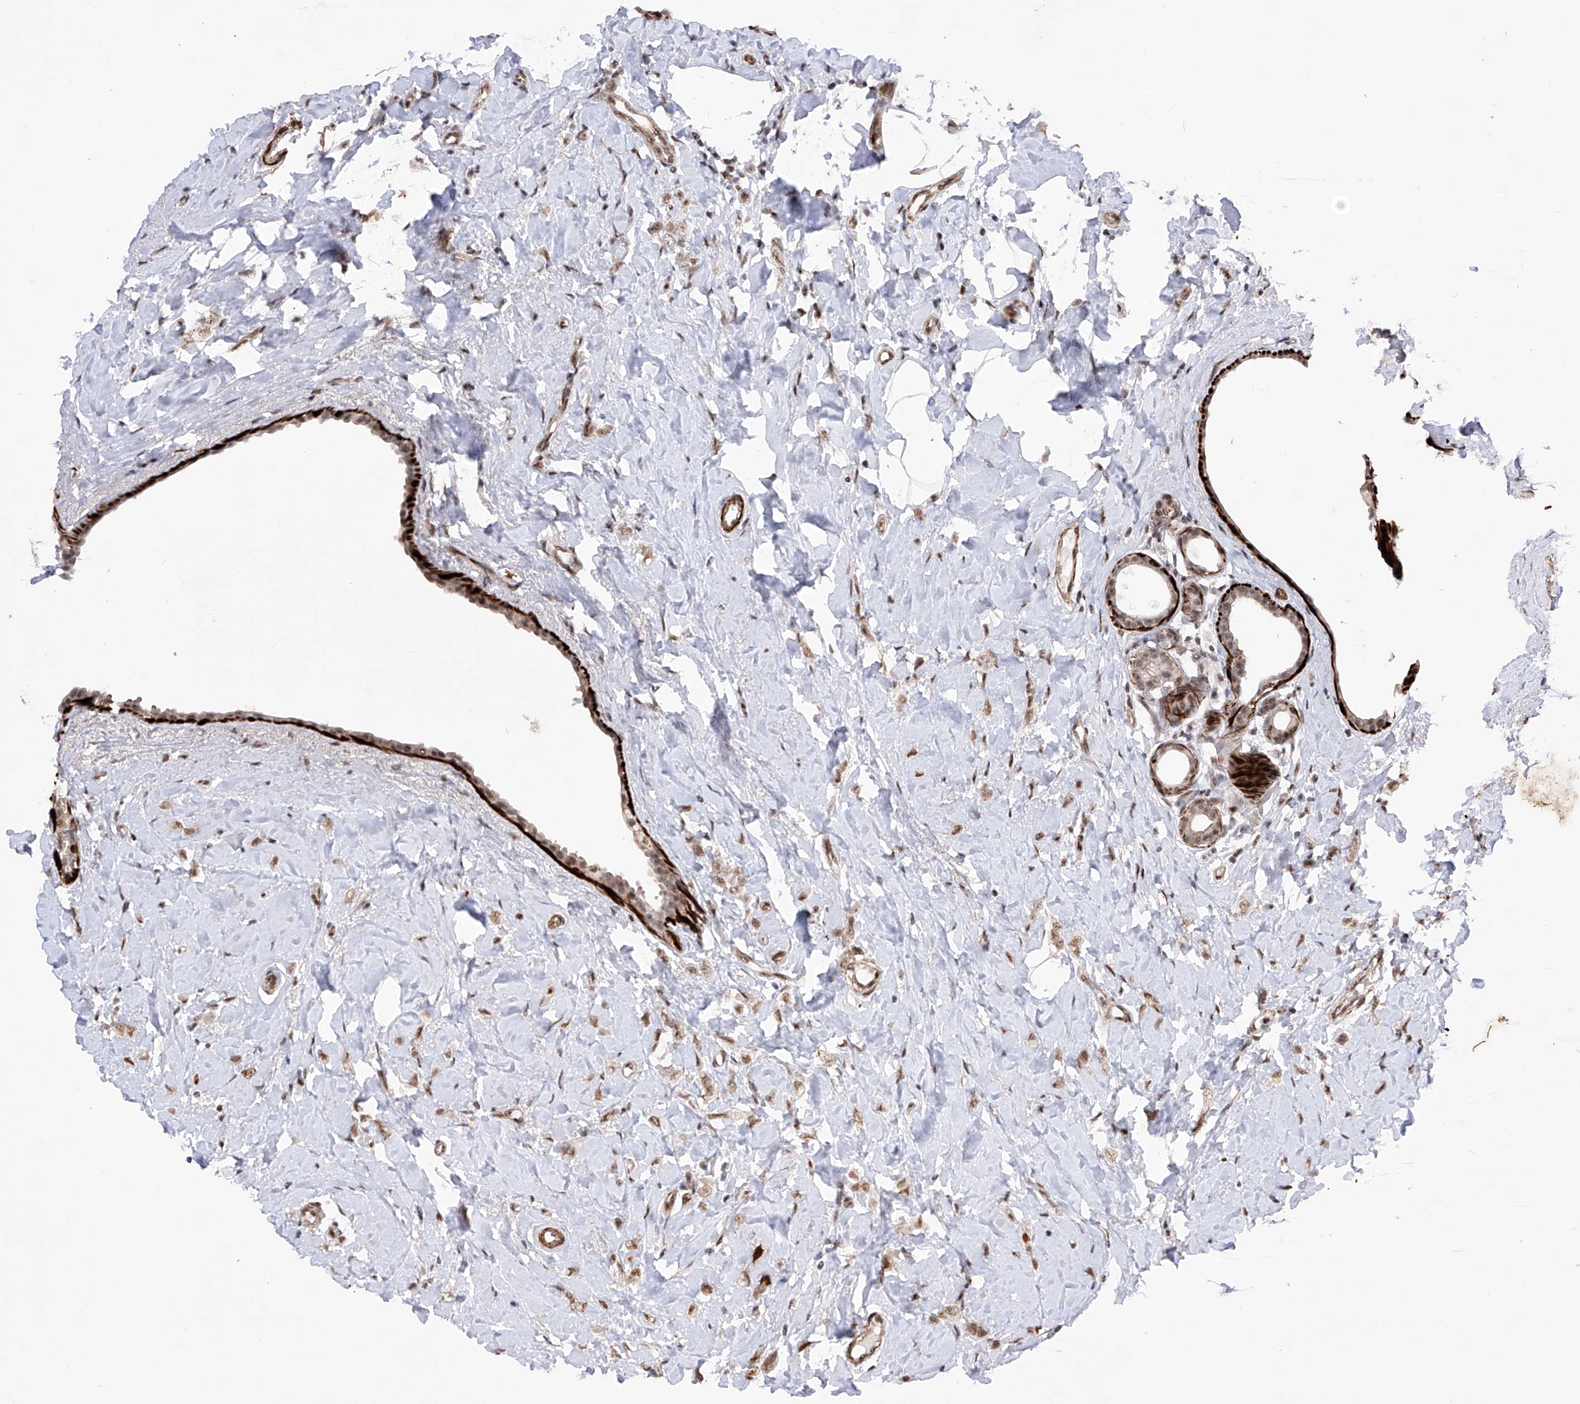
{"staining": {"intensity": "weak", "quantity": ">75%", "location": "nuclear"}, "tissue": "breast cancer", "cell_type": "Tumor cells", "image_type": "cancer", "snomed": [{"axis": "morphology", "description": "Lobular carcinoma"}, {"axis": "topography", "description": "Breast"}], "caption": "About >75% of tumor cells in breast lobular carcinoma reveal weak nuclear protein positivity as visualized by brown immunohistochemical staining.", "gene": "NFATC4", "patient": {"sex": "female", "age": 47}}